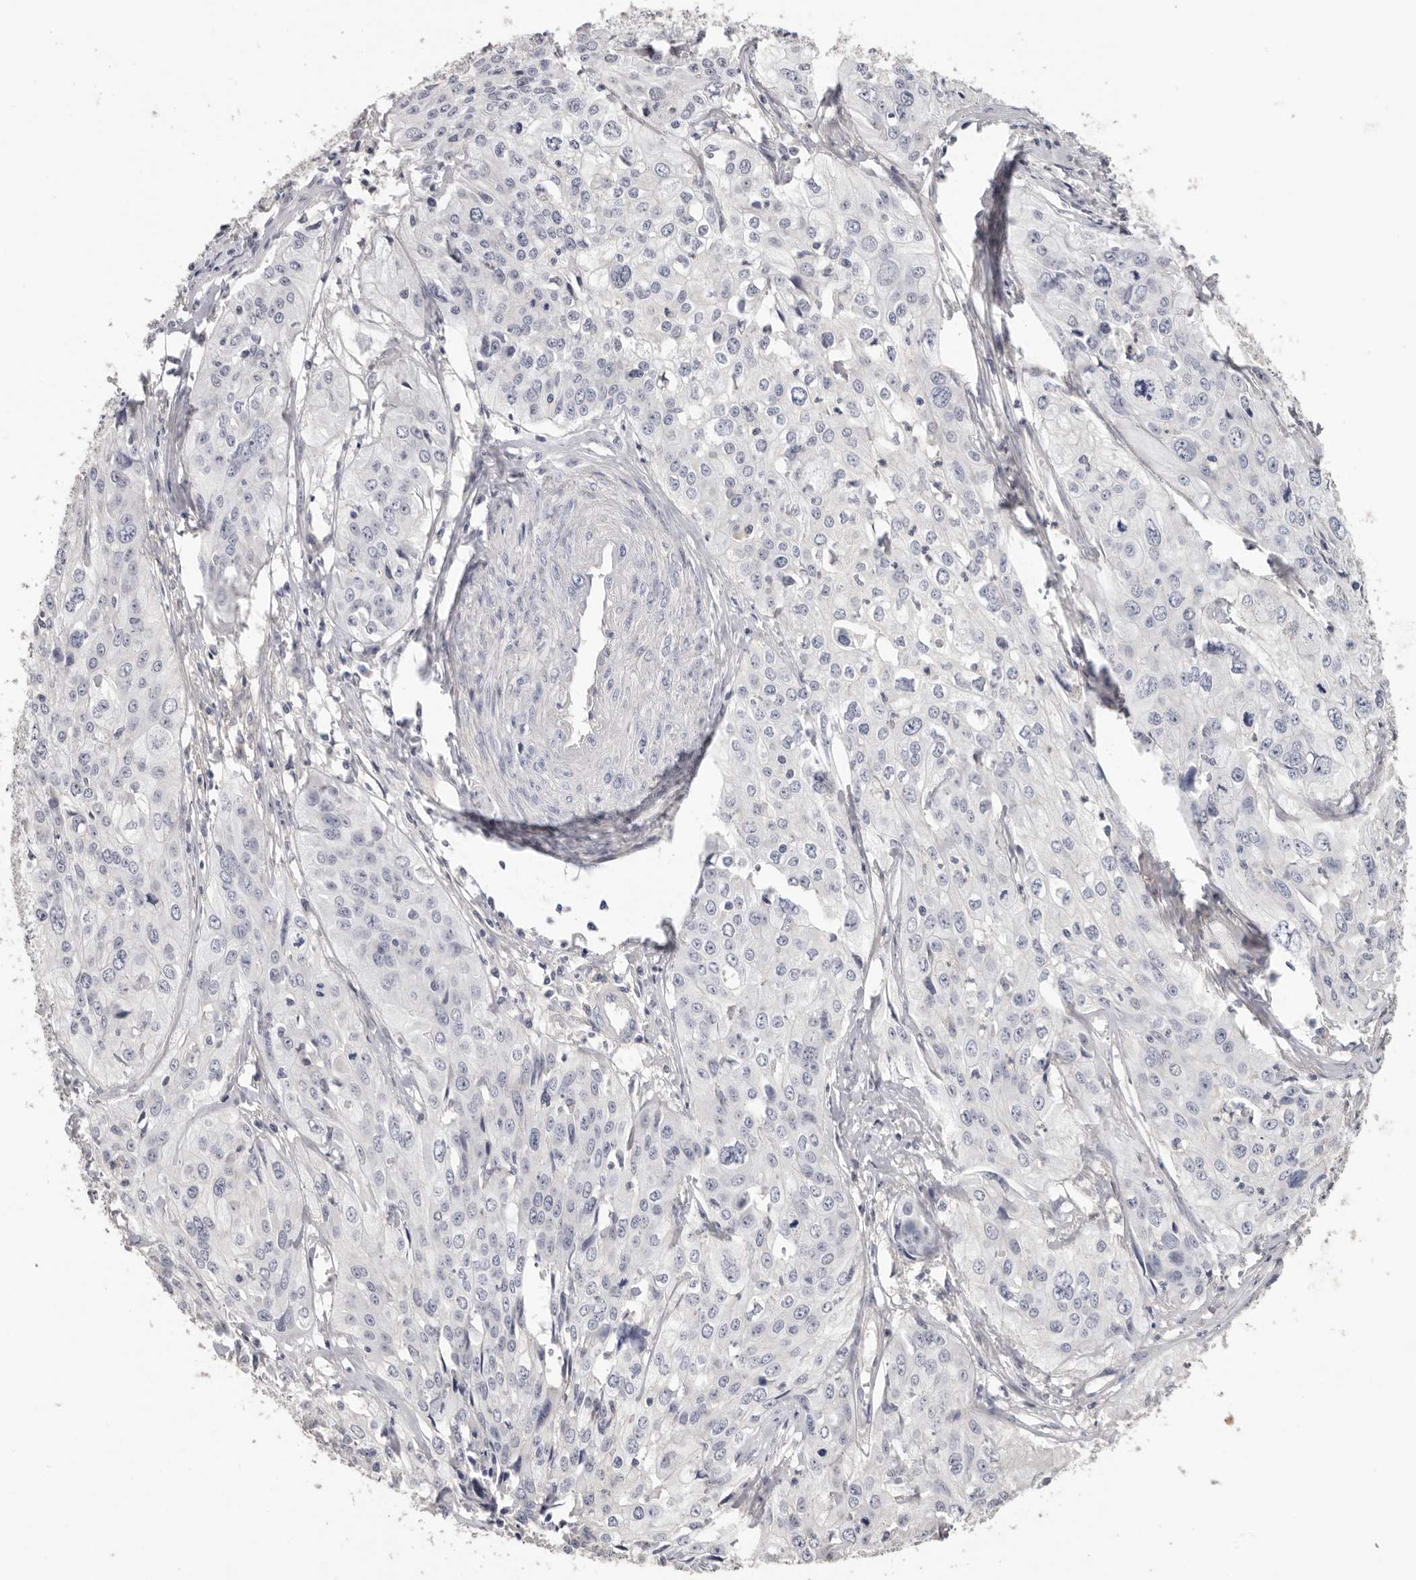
{"staining": {"intensity": "negative", "quantity": "none", "location": "none"}, "tissue": "cervical cancer", "cell_type": "Tumor cells", "image_type": "cancer", "snomed": [{"axis": "morphology", "description": "Squamous cell carcinoma, NOS"}, {"axis": "topography", "description": "Cervix"}], "caption": "Human squamous cell carcinoma (cervical) stained for a protein using immunohistochemistry displays no expression in tumor cells.", "gene": "WDTC1", "patient": {"sex": "female", "age": 31}}